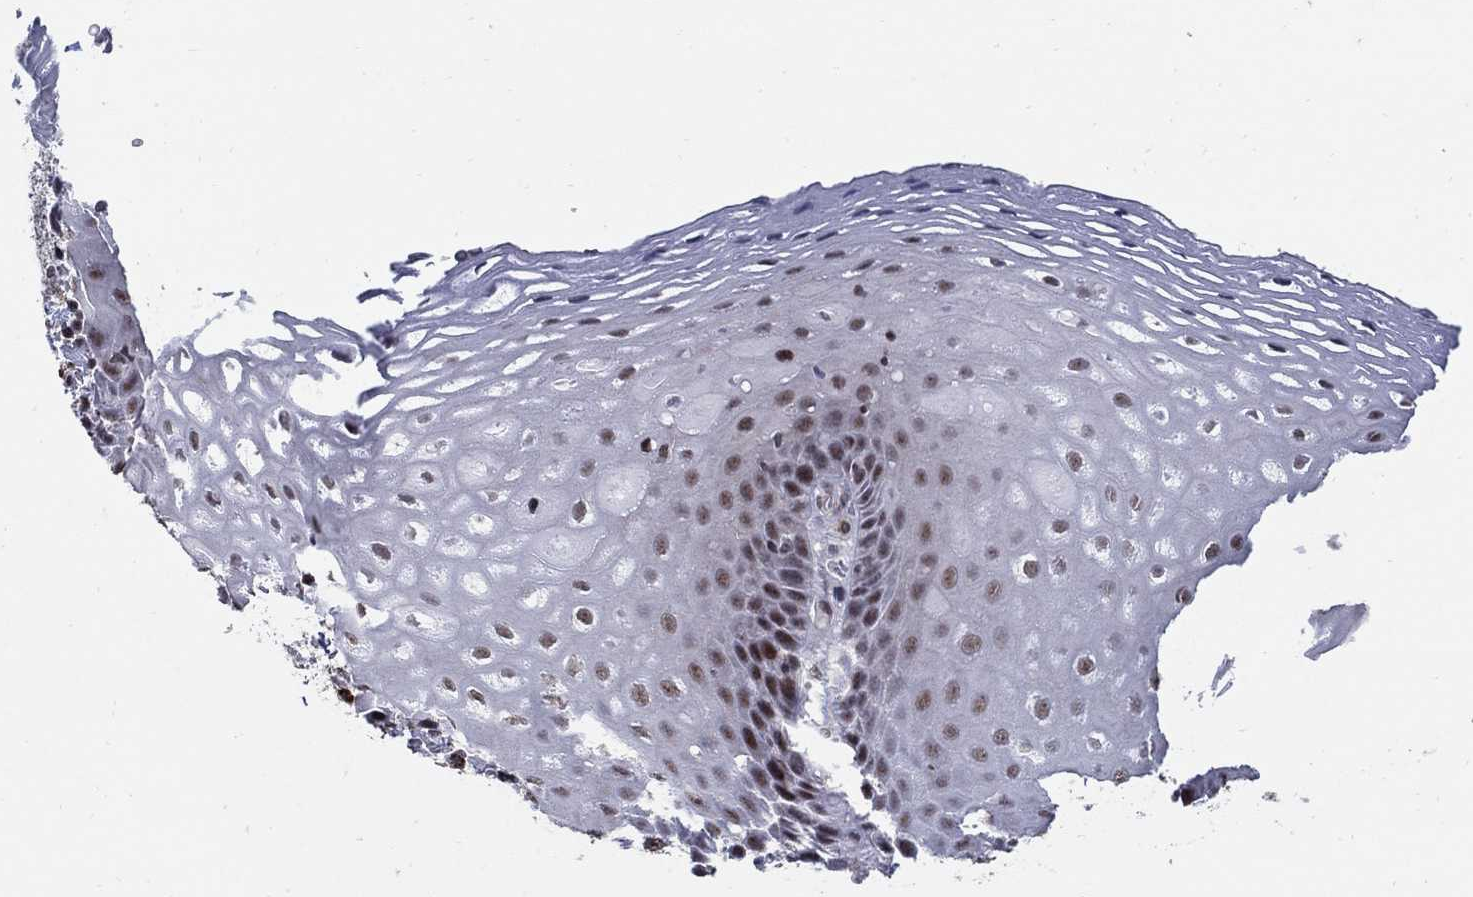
{"staining": {"intensity": "moderate", "quantity": "25%-75%", "location": "nuclear"}, "tissue": "esophagus", "cell_type": "Squamous epithelial cells", "image_type": "normal", "snomed": [{"axis": "morphology", "description": "Normal tissue, NOS"}, {"axis": "topography", "description": "Esophagus"}], "caption": "Immunohistochemistry of unremarkable esophagus exhibits medium levels of moderate nuclear staining in about 25%-75% of squamous epithelial cells. (DAB (3,3'-diaminobenzidine) IHC, brown staining for protein, blue staining for nuclei).", "gene": "PNISR", "patient": {"sex": "male", "age": 76}}